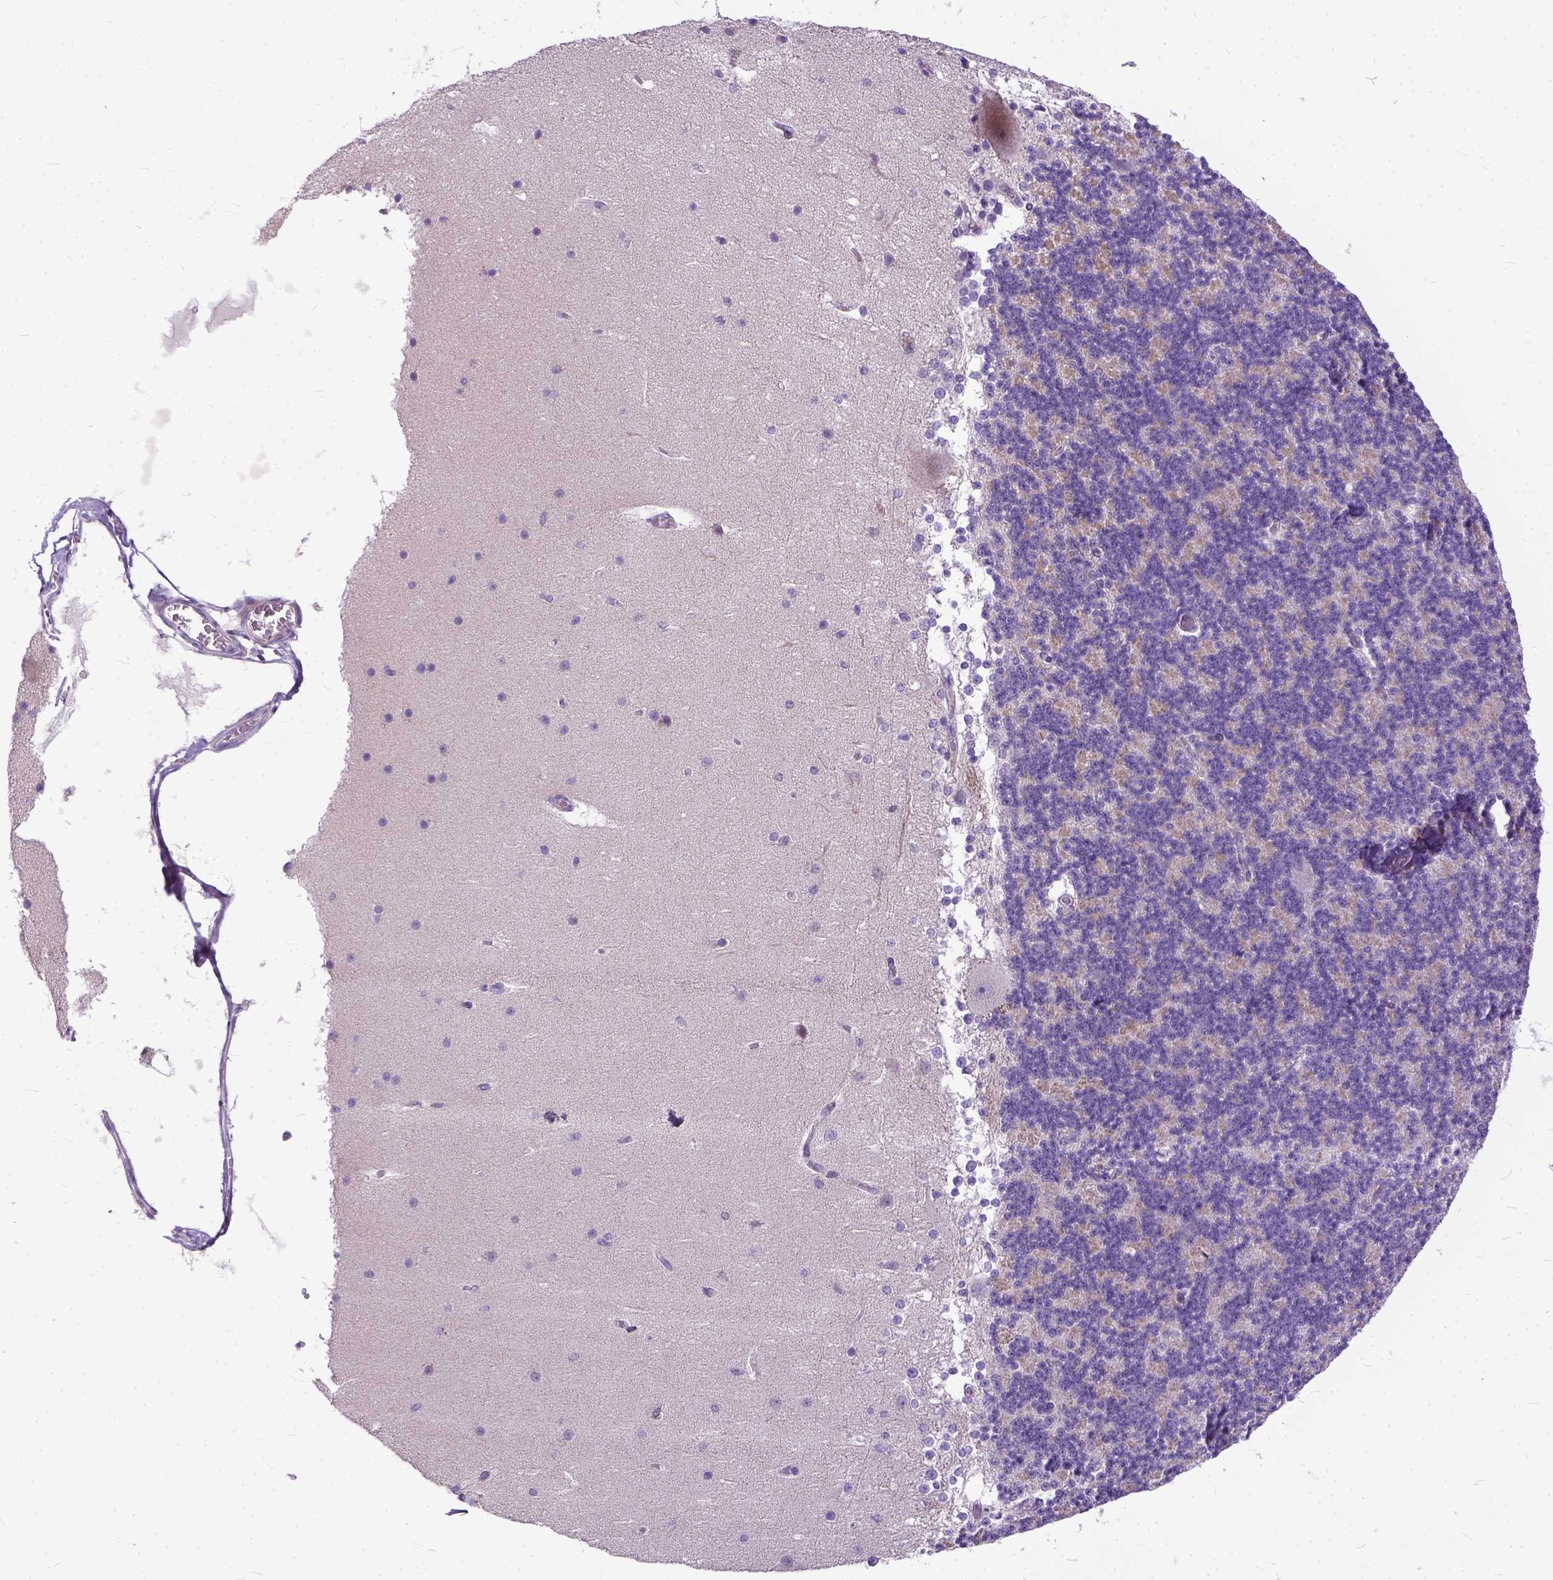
{"staining": {"intensity": "negative", "quantity": "none", "location": "none"}, "tissue": "cerebellum", "cell_type": "Cells in granular layer", "image_type": "normal", "snomed": [{"axis": "morphology", "description": "Normal tissue, NOS"}, {"axis": "topography", "description": "Cerebellum"}], "caption": "DAB immunohistochemical staining of benign cerebellum reveals no significant positivity in cells in granular layer. The staining is performed using DAB (3,3'-diaminobenzidine) brown chromogen with nuclei counter-stained in using hematoxylin.", "gene": "PLK5", "patient": {"sex": "female", "age": 19}}